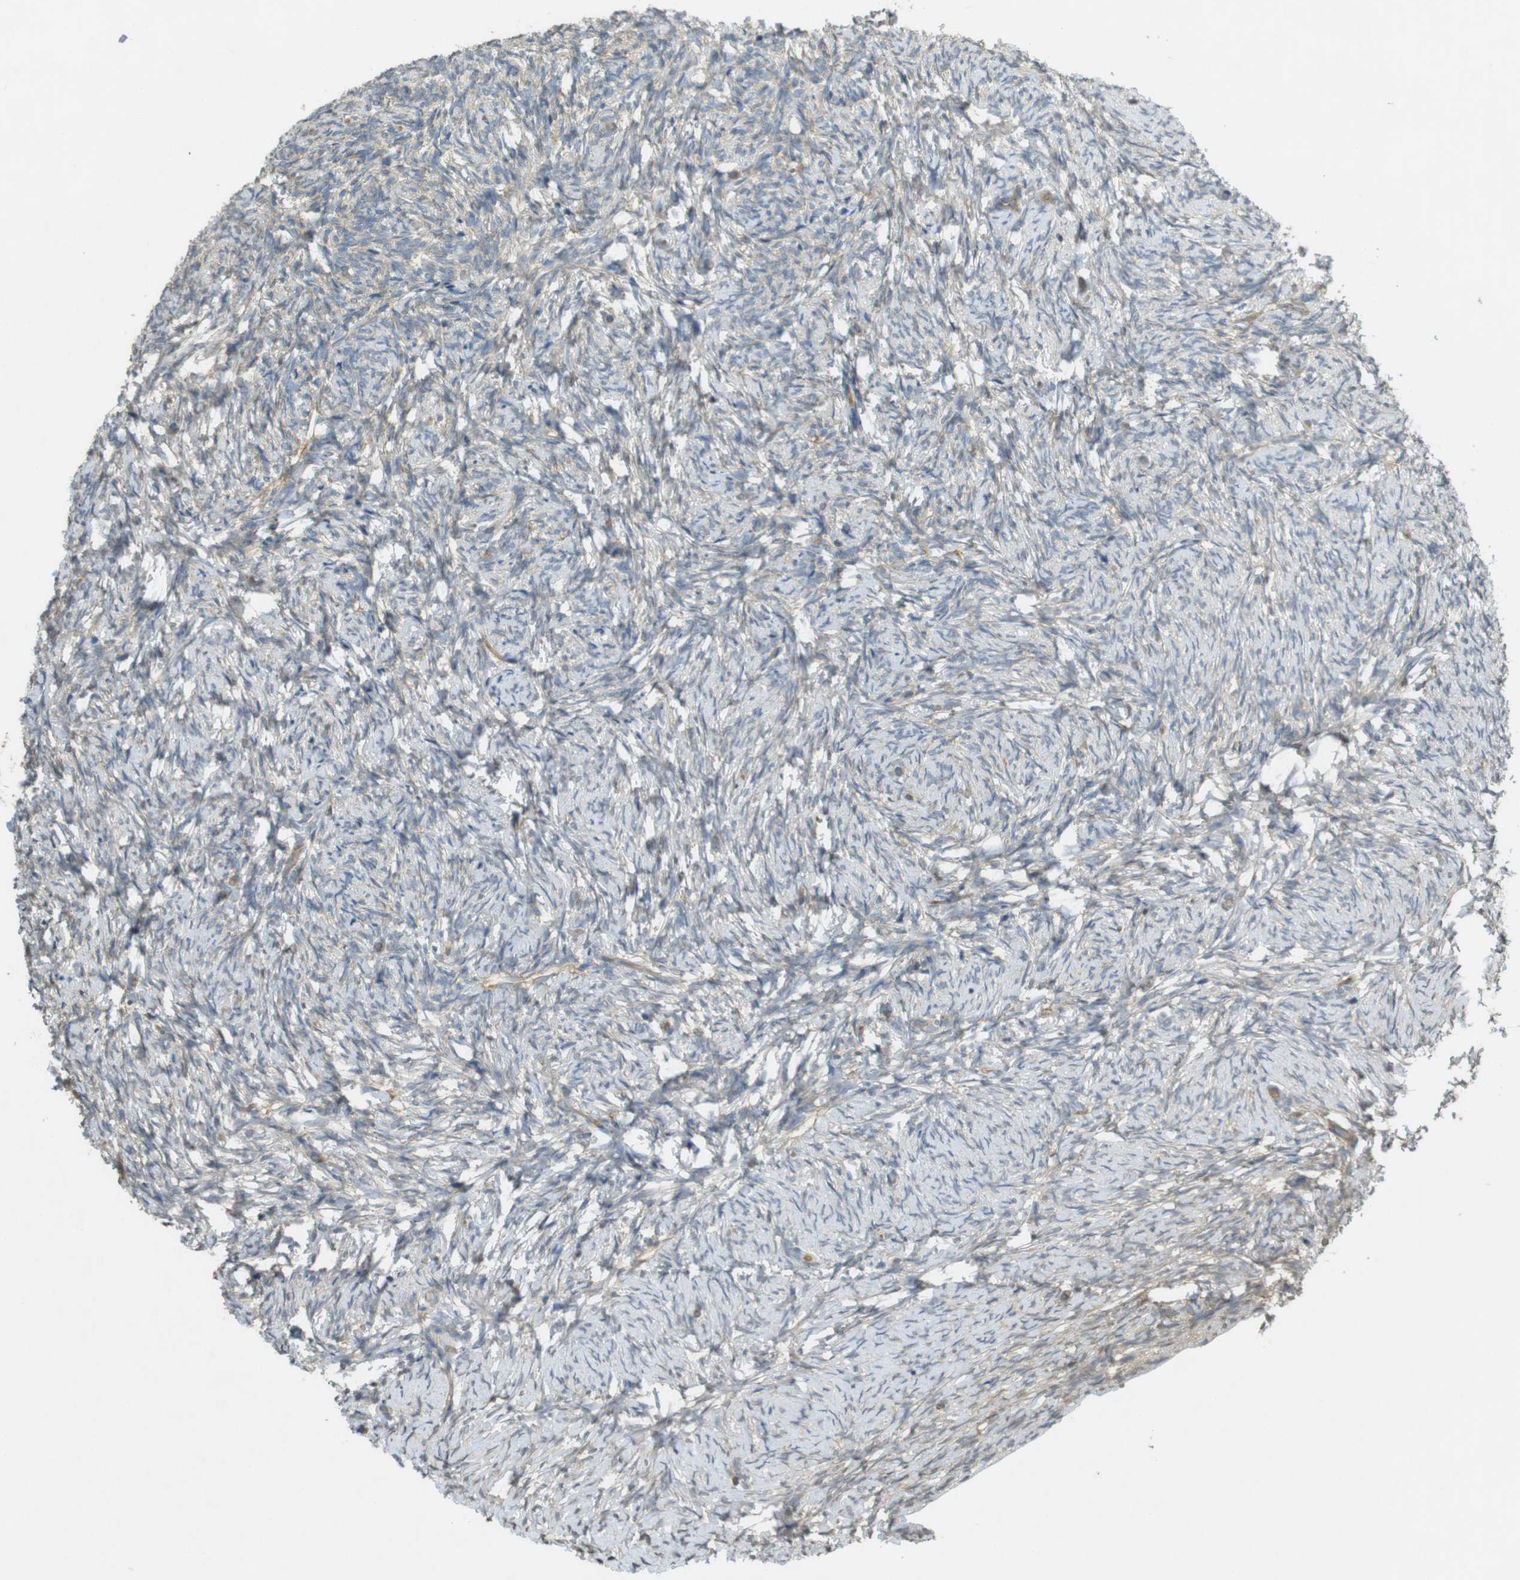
{"staining": {"intensity": "moderate", "quantity": ">75%", "location": "cytoplasmic/membranous"}, "tissue": "ovary", "cell_type": "Follicle cells", "image_type": "normal", "snomed": [{"axis": "morphology", "description": "Normal tissue, NOS"}, {"axis": "topography", "description": "Ovary"}], "caption": "Protein staining by immunohistochemistry reveals moderate cytoplasmic/membranous expression in approximately >75% of follicle cells in unremarkable ovary.", "gene": "KIF5B", "patient": {"sex": "female", "age": 60}}